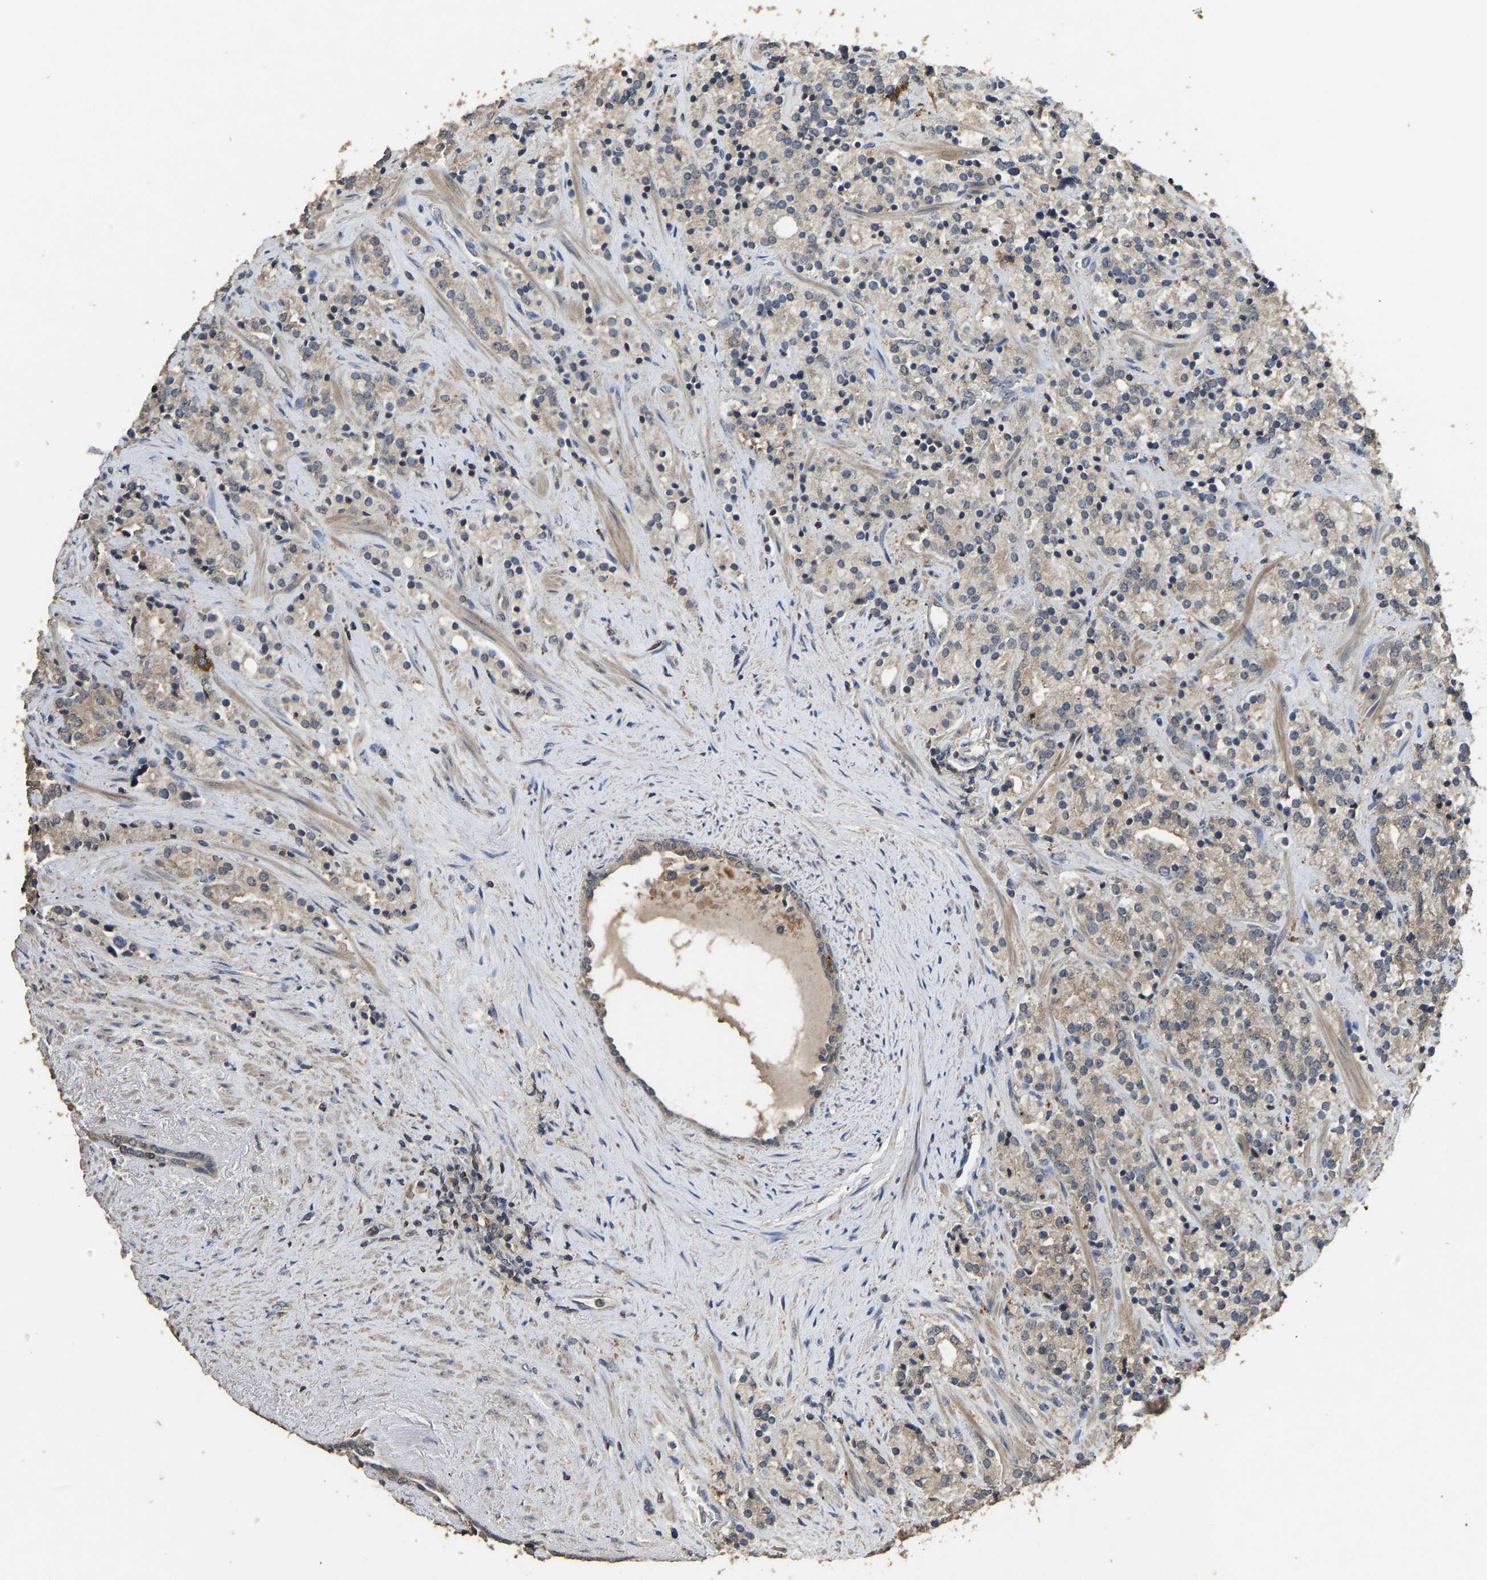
{"staining": {"intensity": "moderate", "quantity": "25%-75%", "location": "cytoplasmic/membranous"}, "tissue": "prostate cancer", "cell_type": "Tumor cells", "image_type": "cancer", "snomed": [{"axis": "morphology", "description": "Adenocarcinoma, High grade"}, {"axis": "topography", "description": "Prostate"}], "caption": "Immunohistochemical staining of human prostate cancer (high-grade adenocarcinoma) demonstrates medium levels of moderate cytoplasmic/membranous protein expression in about 25%-75% of tumor cells.", "gene": "CIDEC", "patient": {"sex": "male", "age": 71}}